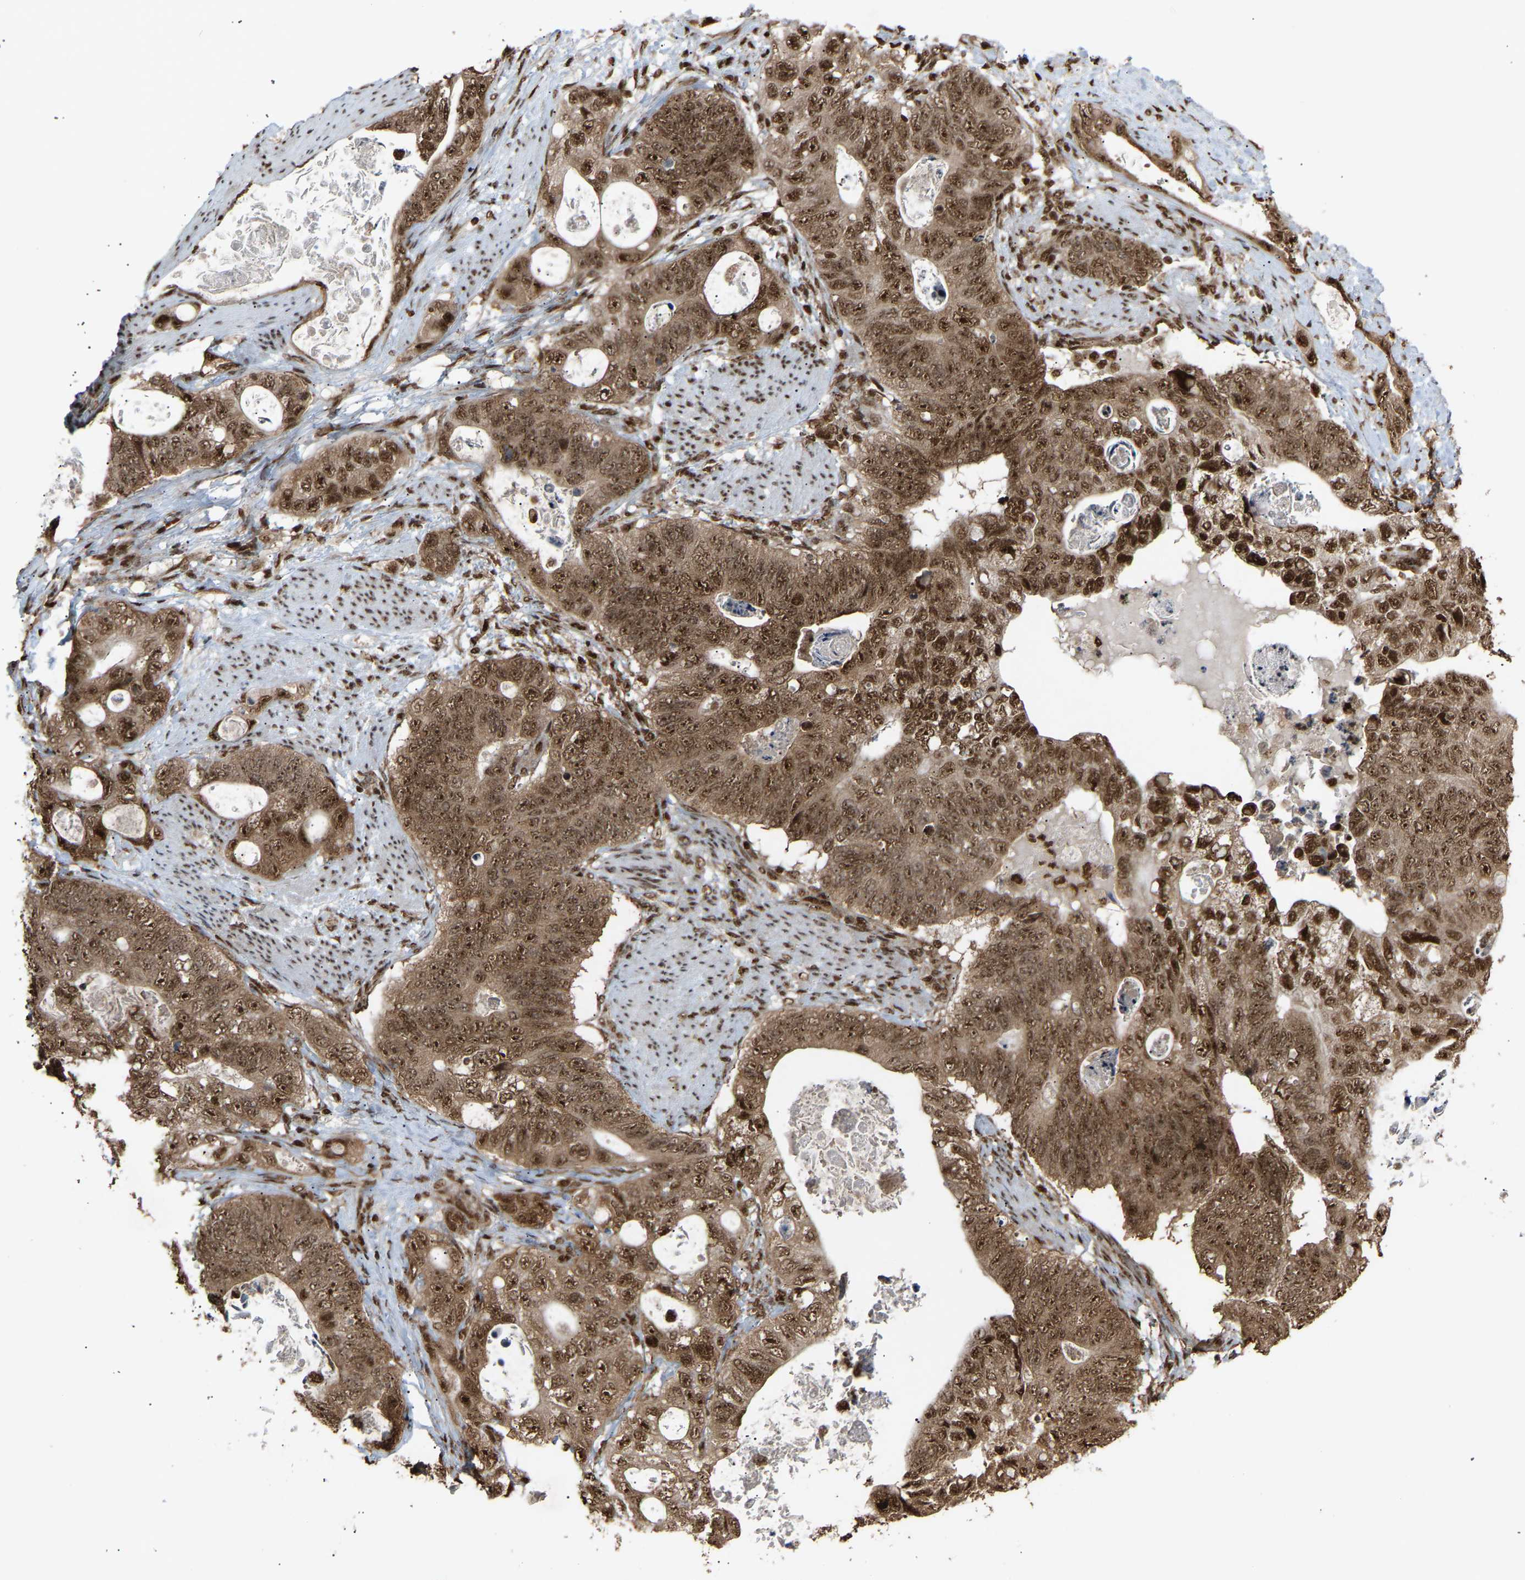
{"staining": {"intensity": "strong", "quantity": ">75%", "location": "cytoplasmic/membranous,nuclear"}, "tissue": "stomach cancer", "cell_type": "Tumor cells", "image_type": "cancer", "snomed": [{"axis": "morphology", "description": "Normal tissue, NOS"}, {"axis": "morphology", "description": "Adenocarcinoma, NOS"}, {"axis": "topography", "description": "Stomach"}], "caption": "Stomach adenocarcinoma stained with immunohistochemistry reveals strong cytoplasmic/membranous and nuclear expression in about >75% of tumor cells.", "gene": "ALYREF", "patient": {"sex": "female", "age": 89}}